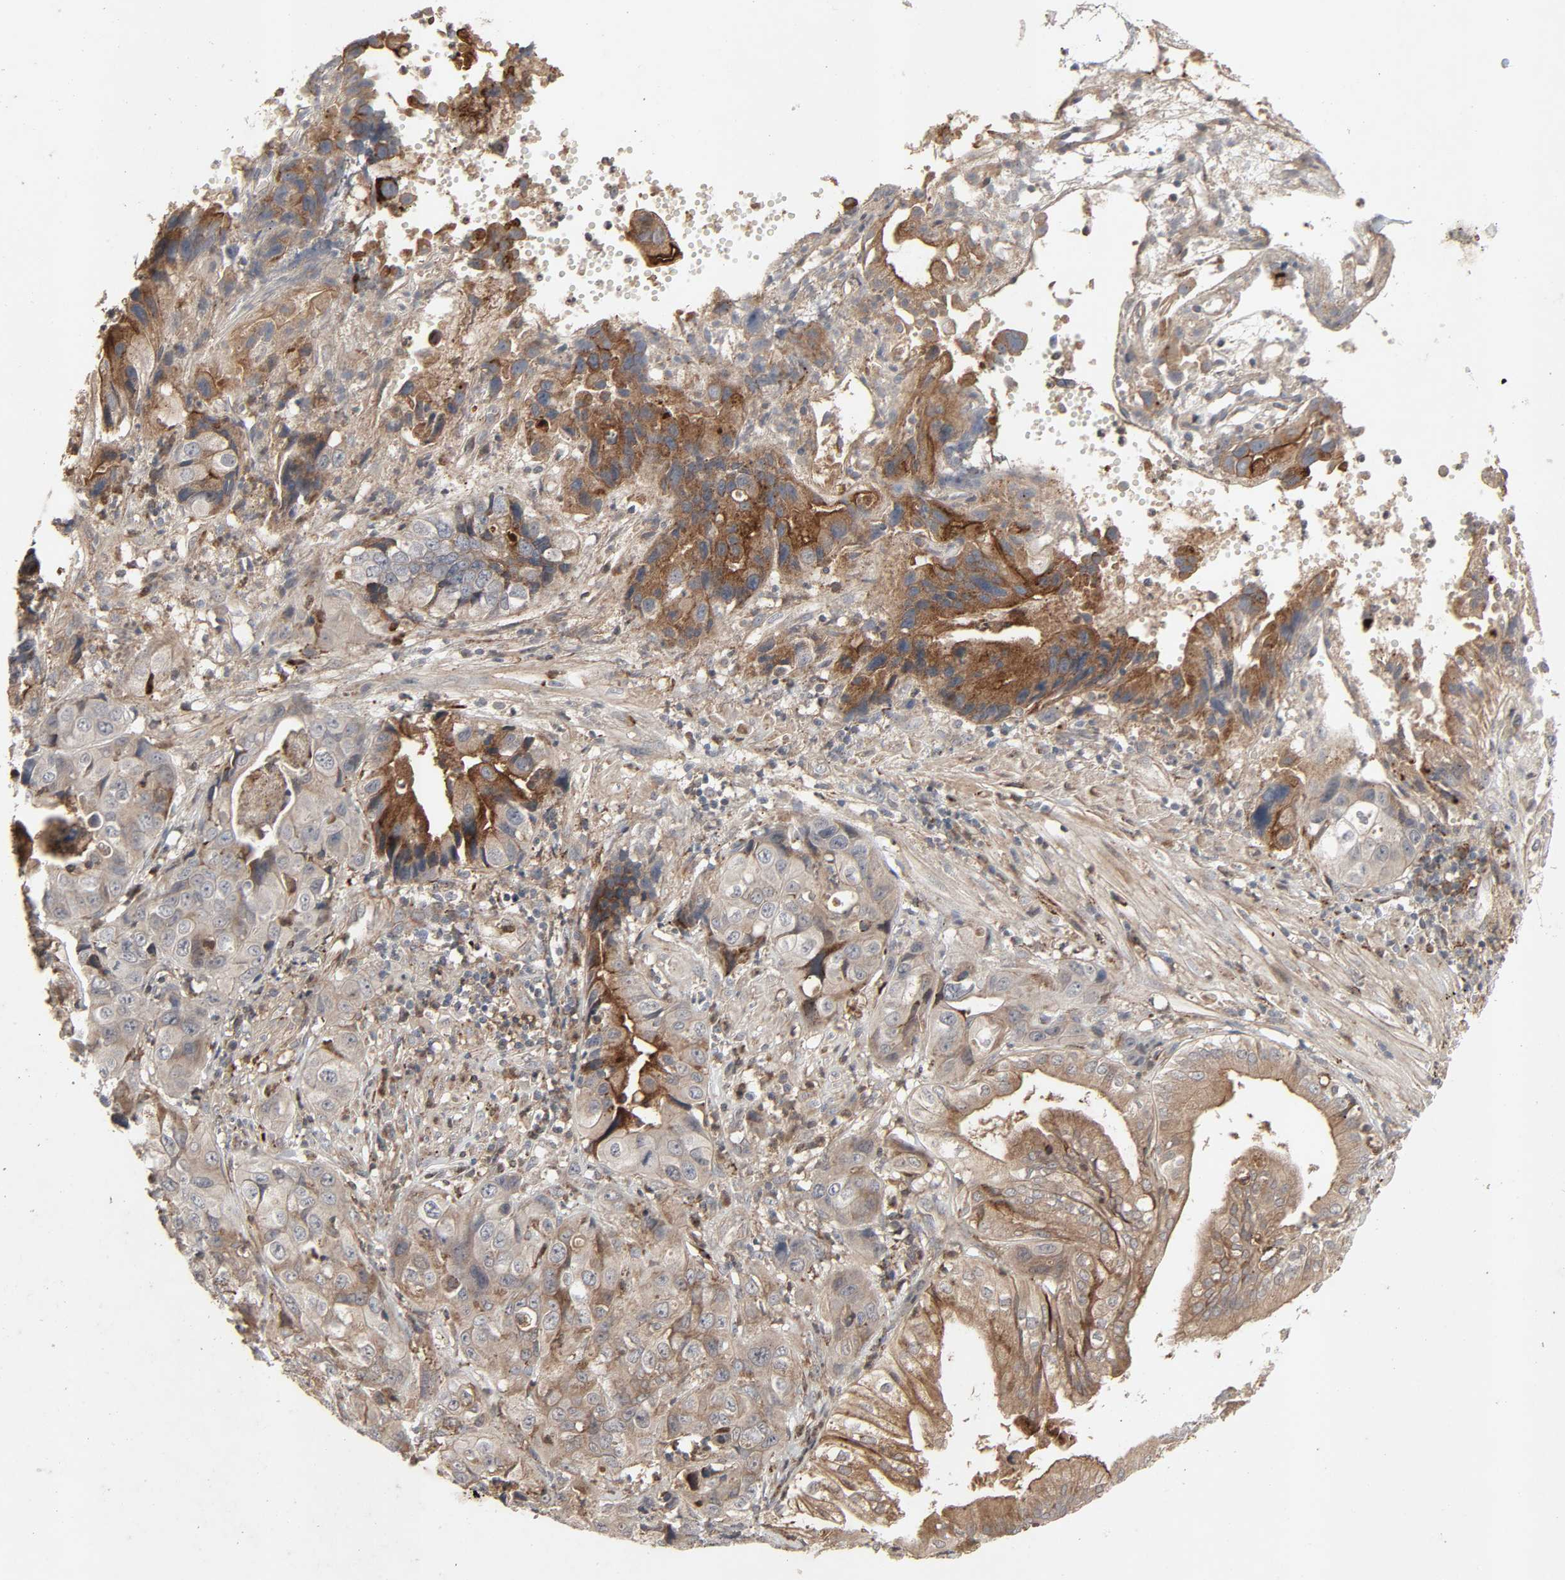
{"staining": {"intensity": "moderate", "quantity": ">75%", "location": "cytoplasmic/membranous"}, "tissue": "liver cancer", "cell_type": "Tumor cells", "image_type": "cancer", "snomed": [{"axis": "morphology", "description": "Cholangiocarcinoma"}, {"axis": "topography", "description": "Liver"}], "caption": "Cholangiocarcinoma (liver) stained with a protein marker displays moderate staining in tumor cells.", "gene": "ADCY4", "patient": {"sex": "female", "age": 61}}